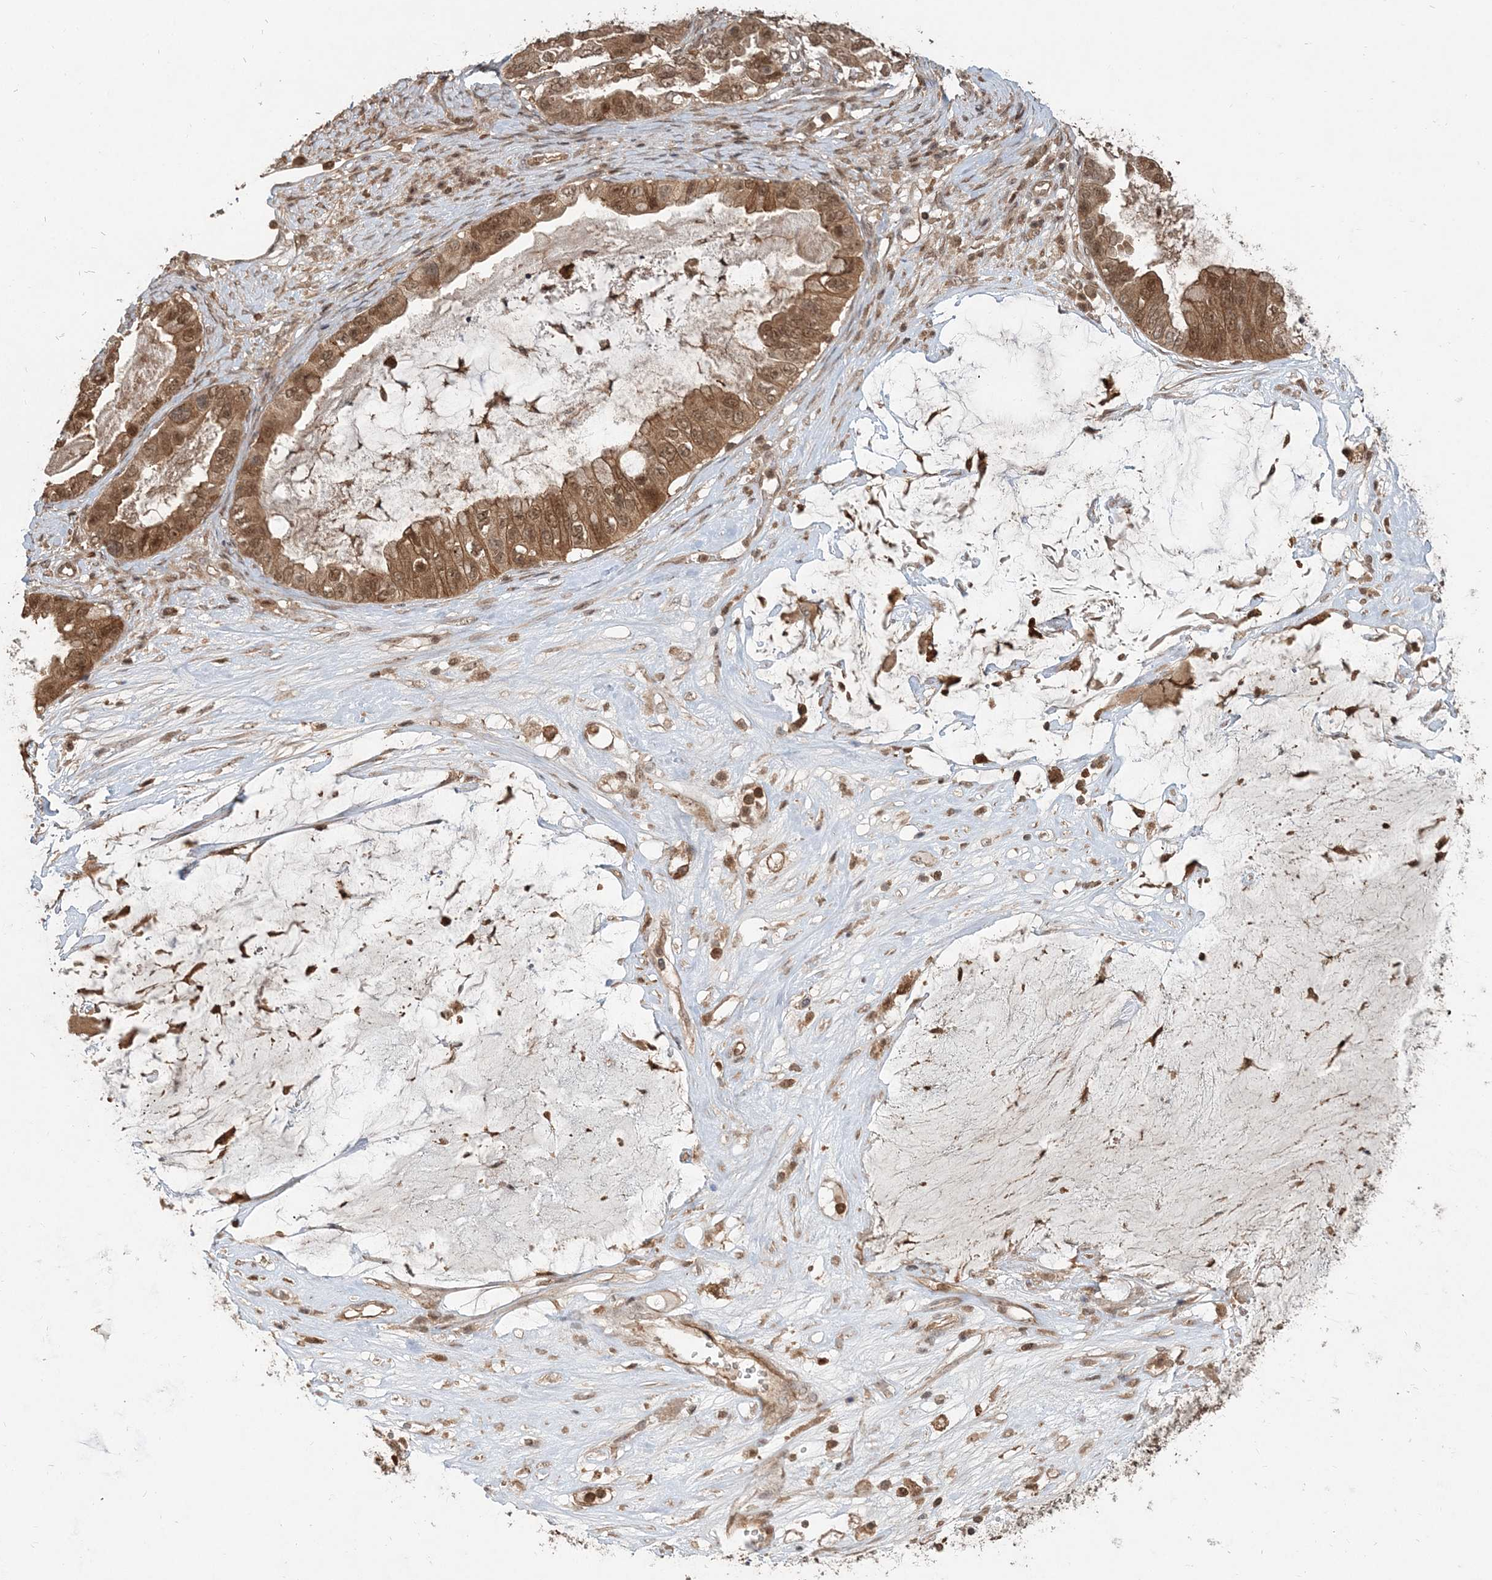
{"staining": {"intensity": "moderate", "quantity": ">75%", "location": "cytoplasmic/membranous,nuclear"}, "tissue": "ovarian cancer", "cell_type": "Tumor cells", "image_type": "cancer", "snomed": [{"axis": "morphology", "description": "Cystadenocarcinoma, mucinous, NOS"}, {"axis": "topography", "description": "Ovary"}], "caption": "Immunohistochemistry photomicrograph of neoplastic tissue: ovarian mucinous cystadenocarcinoma stained using immunohistochemistry reveals medium levels of moderate protein expression localized specifically in the cytoplasmic/membranous and nuclear of tumor cells, appearing as a cytoplasmic/membranous and nuclear brown color.", "gene": "CAB39", "patient": {"sex": "female", "age": 80}}